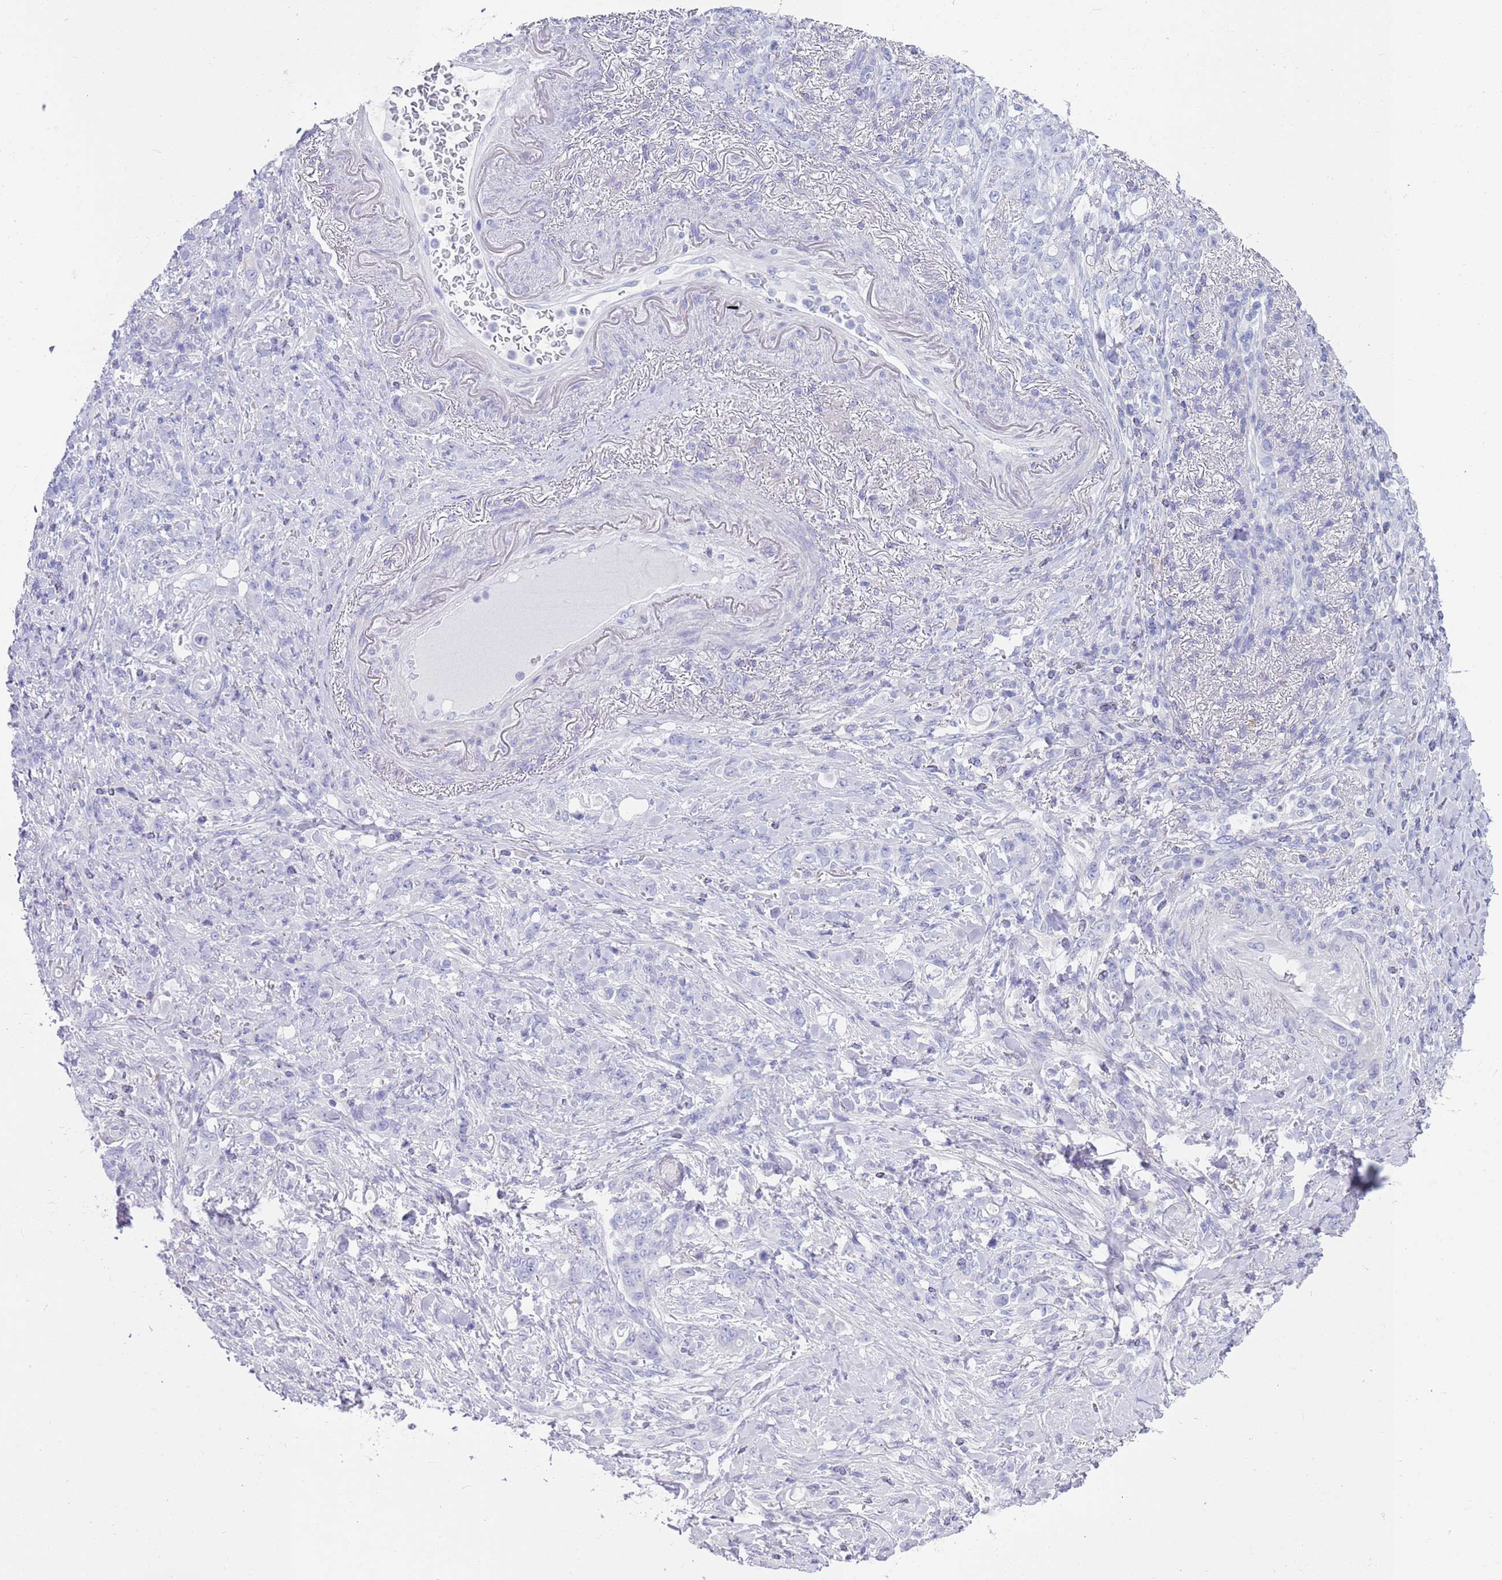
{"staining": {"intensity": "negative", "quantity": "none", "location": "none"}, "tissue": "stomach cancer", "cell_type": "Tumor cells", "image_type": "cancer", "snomed": [{"axis": "morphology", "description": "Normal tissue, NOS"}, {"axis": "morphology", "description": "Adenocarcinoma, NOS"}, {"axis": "topography", "description": "Stomach"}], "caption": "Immunohistochemistry (IHC) photomicrograph of neoplastic tissue: human adenocarcinoma (stomach) stained with DAB reveals no significant protein staining in tumor cells.", "gene": "CPXM2", "patient": {"sex": "female", "age": 79}}